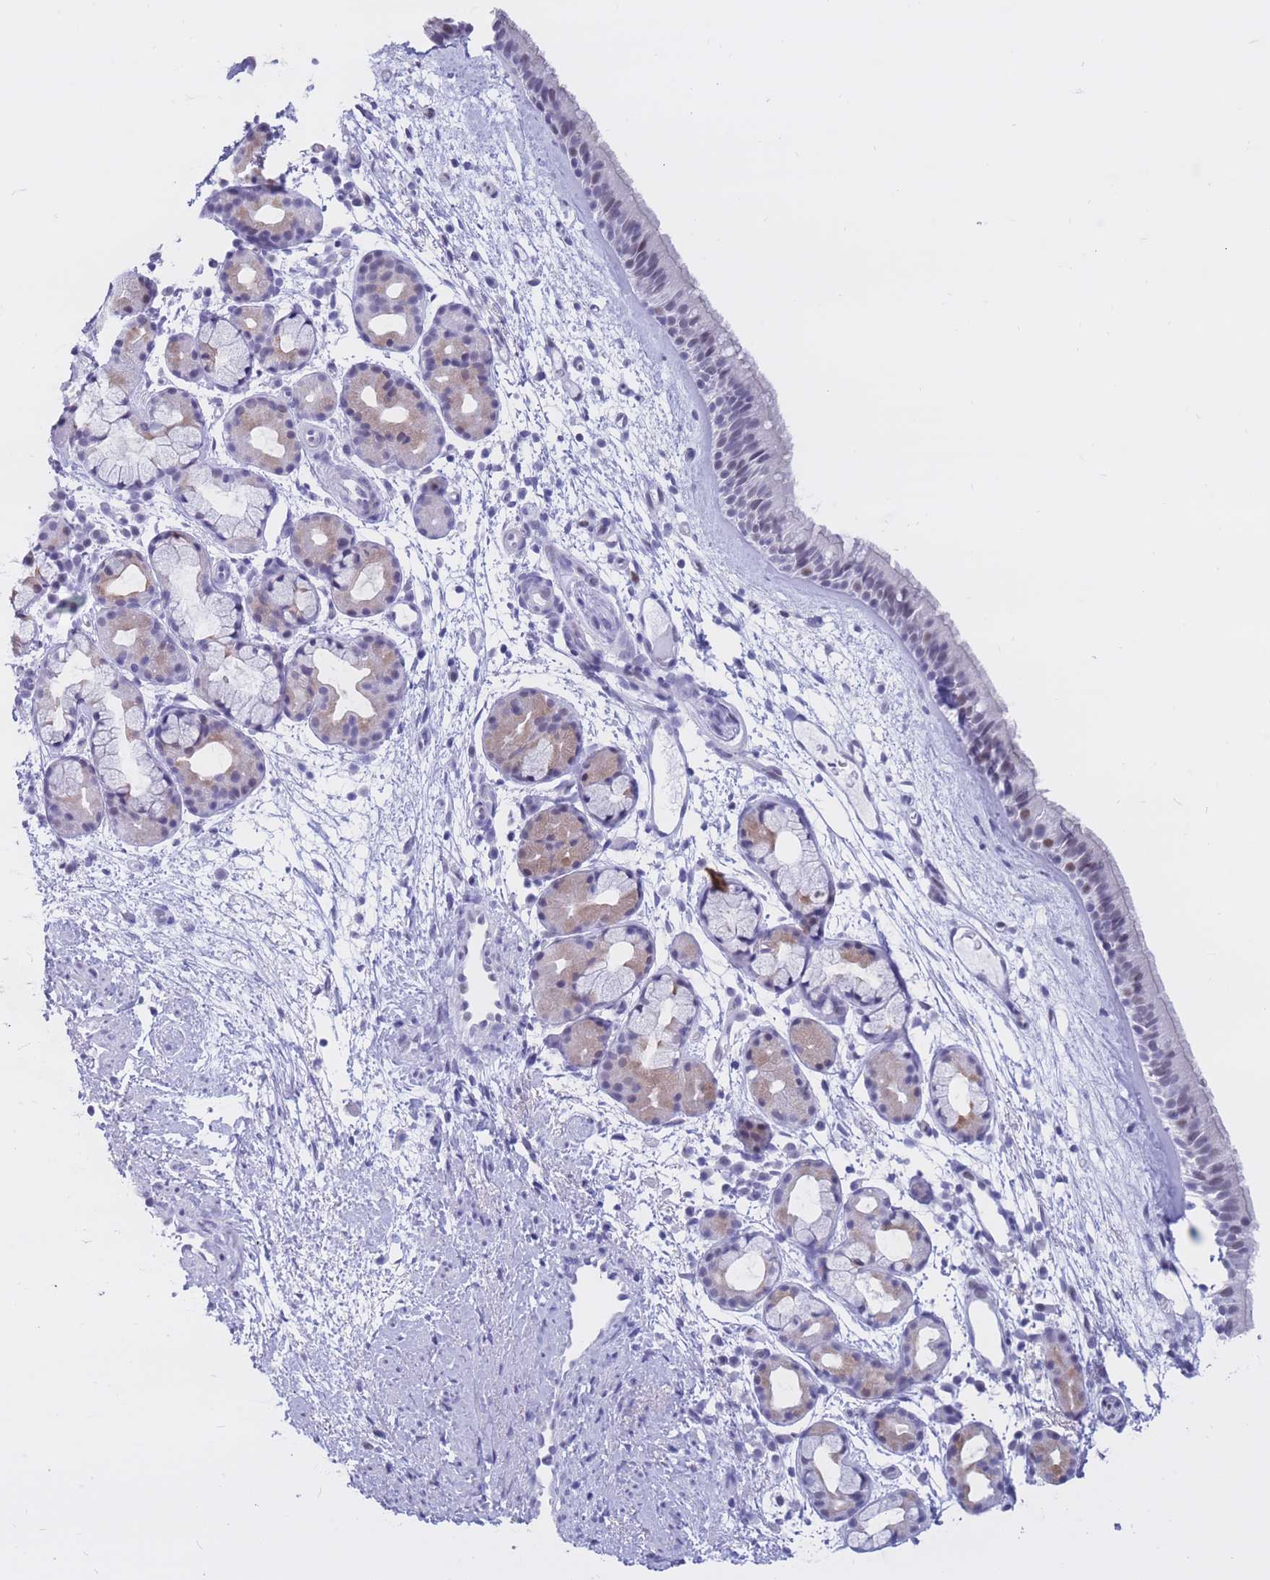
{"staining": {"intensity": "moderate", "quantity": "<25%", "location": "nuclear"}, "tissue": "nasopharynx", "cell_type": "Respiratory epithelial cells", "image_type": "normal", "snomed": [{"axis": "morphology", "description": "Normal tissue, NOS"}, {"axis": "topography", "description": "Nasopharynx"}], "caption": "Immunohistochemistry (IHC) image of benign nasopharynx: nasopharynx stained using immunohistochemistry shows low levels of moderate protein expression localized specifically in the nuclear of respiratory epithelial cells, appearing as a nuclear brown color.", "gene": "NASP", "patient": {"sex": "female", "age": 81}}